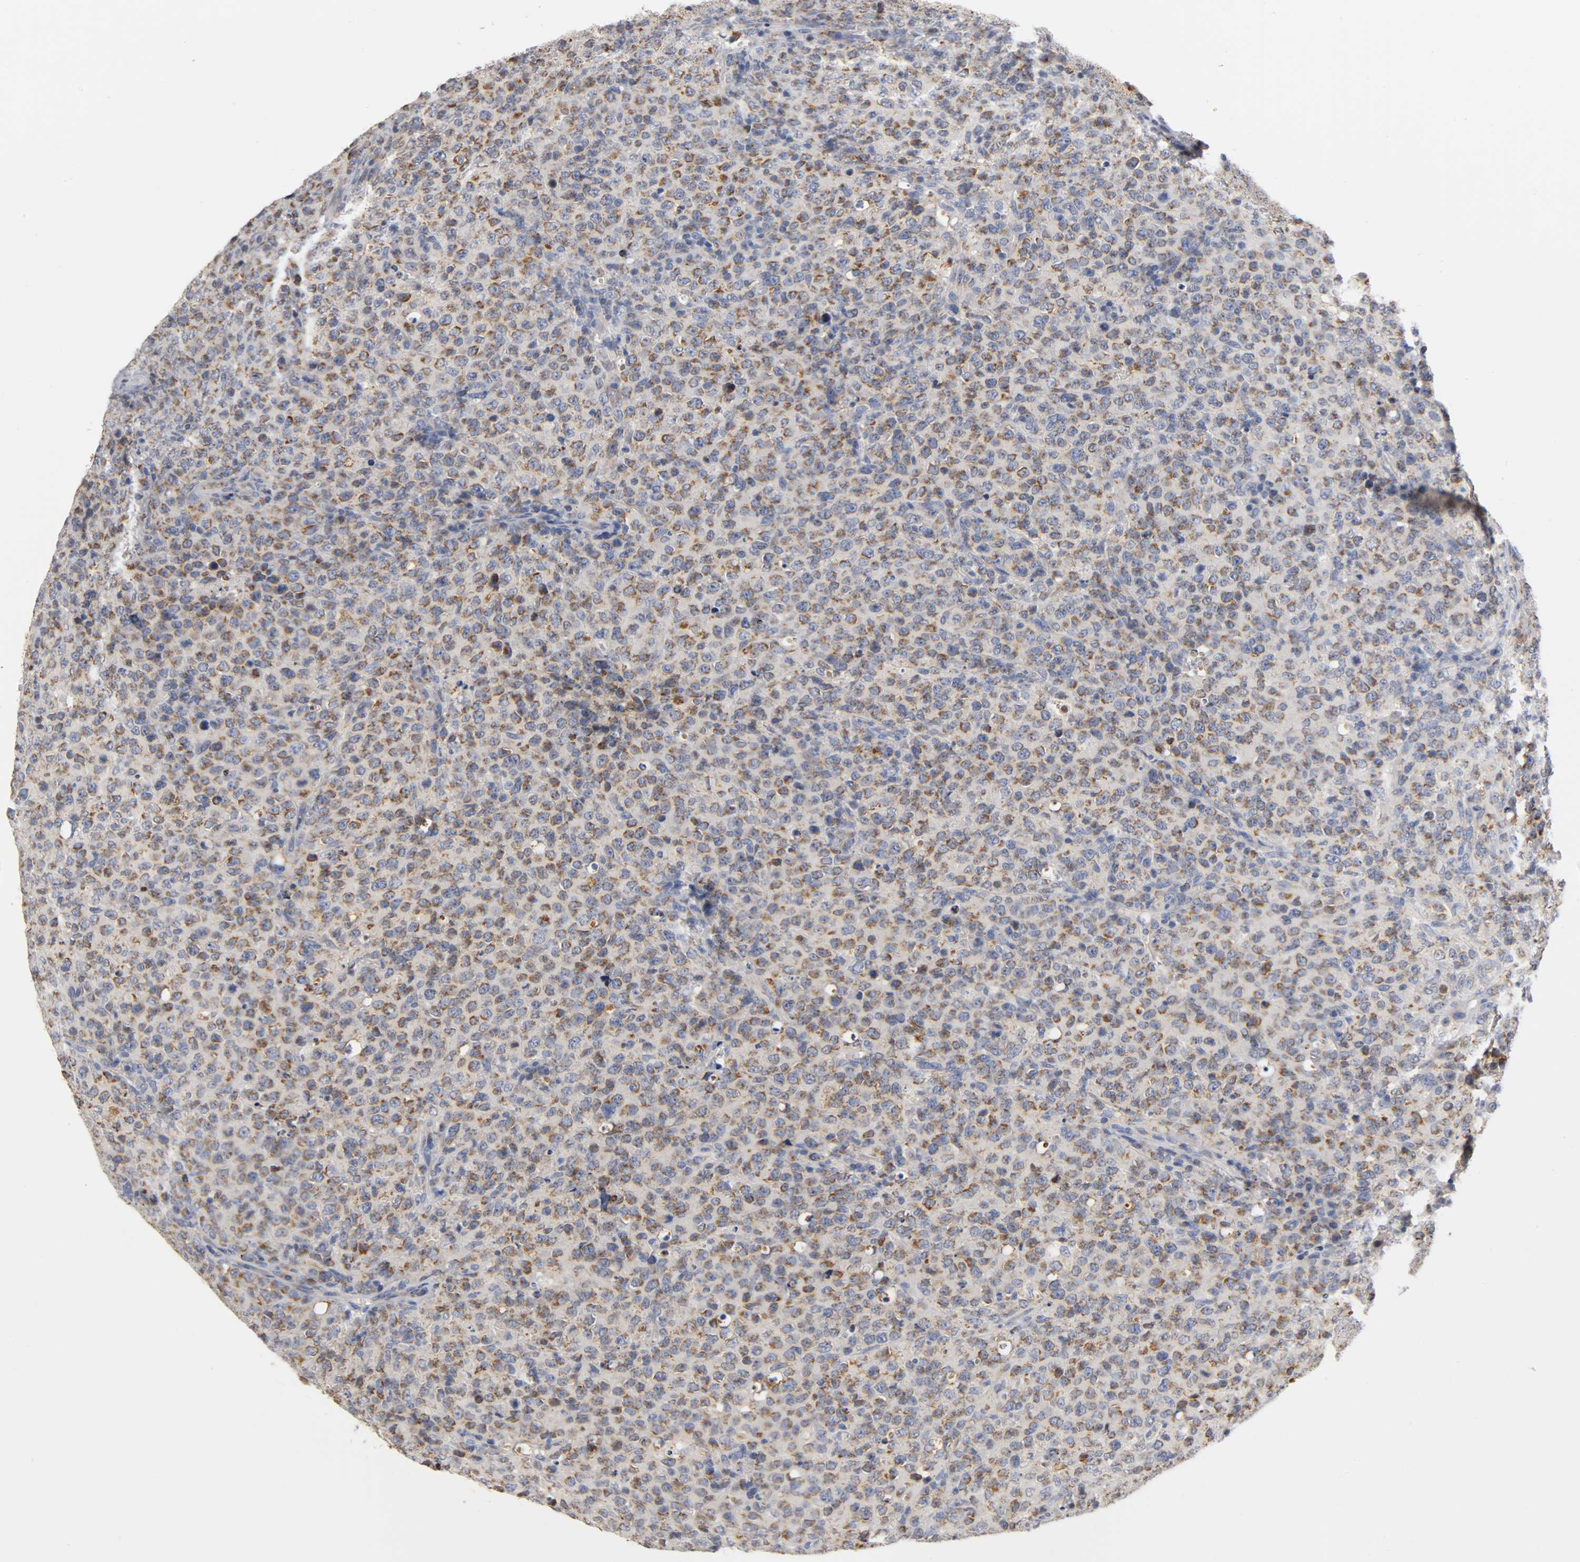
{"staining": {"intensity": "negative", "quantity": "none", "location": "none"}, "tissue": "lymphoma", "cell_type": "Tumor cells", "image_type": "cancer", "snomed": [{"axis": "morphology", "description": "Malignant lymphoma, non-Hodgkin's type, High grade"}, {"axis": "topography", "description": "Tonsil"}], "caption": "High power microscopy image of an immunohistochemistry image of lymphoma, revealing no significant staining in tumor cells.", "gene": "PCSK6", "patient": {"sex": "female", "age": 36}}